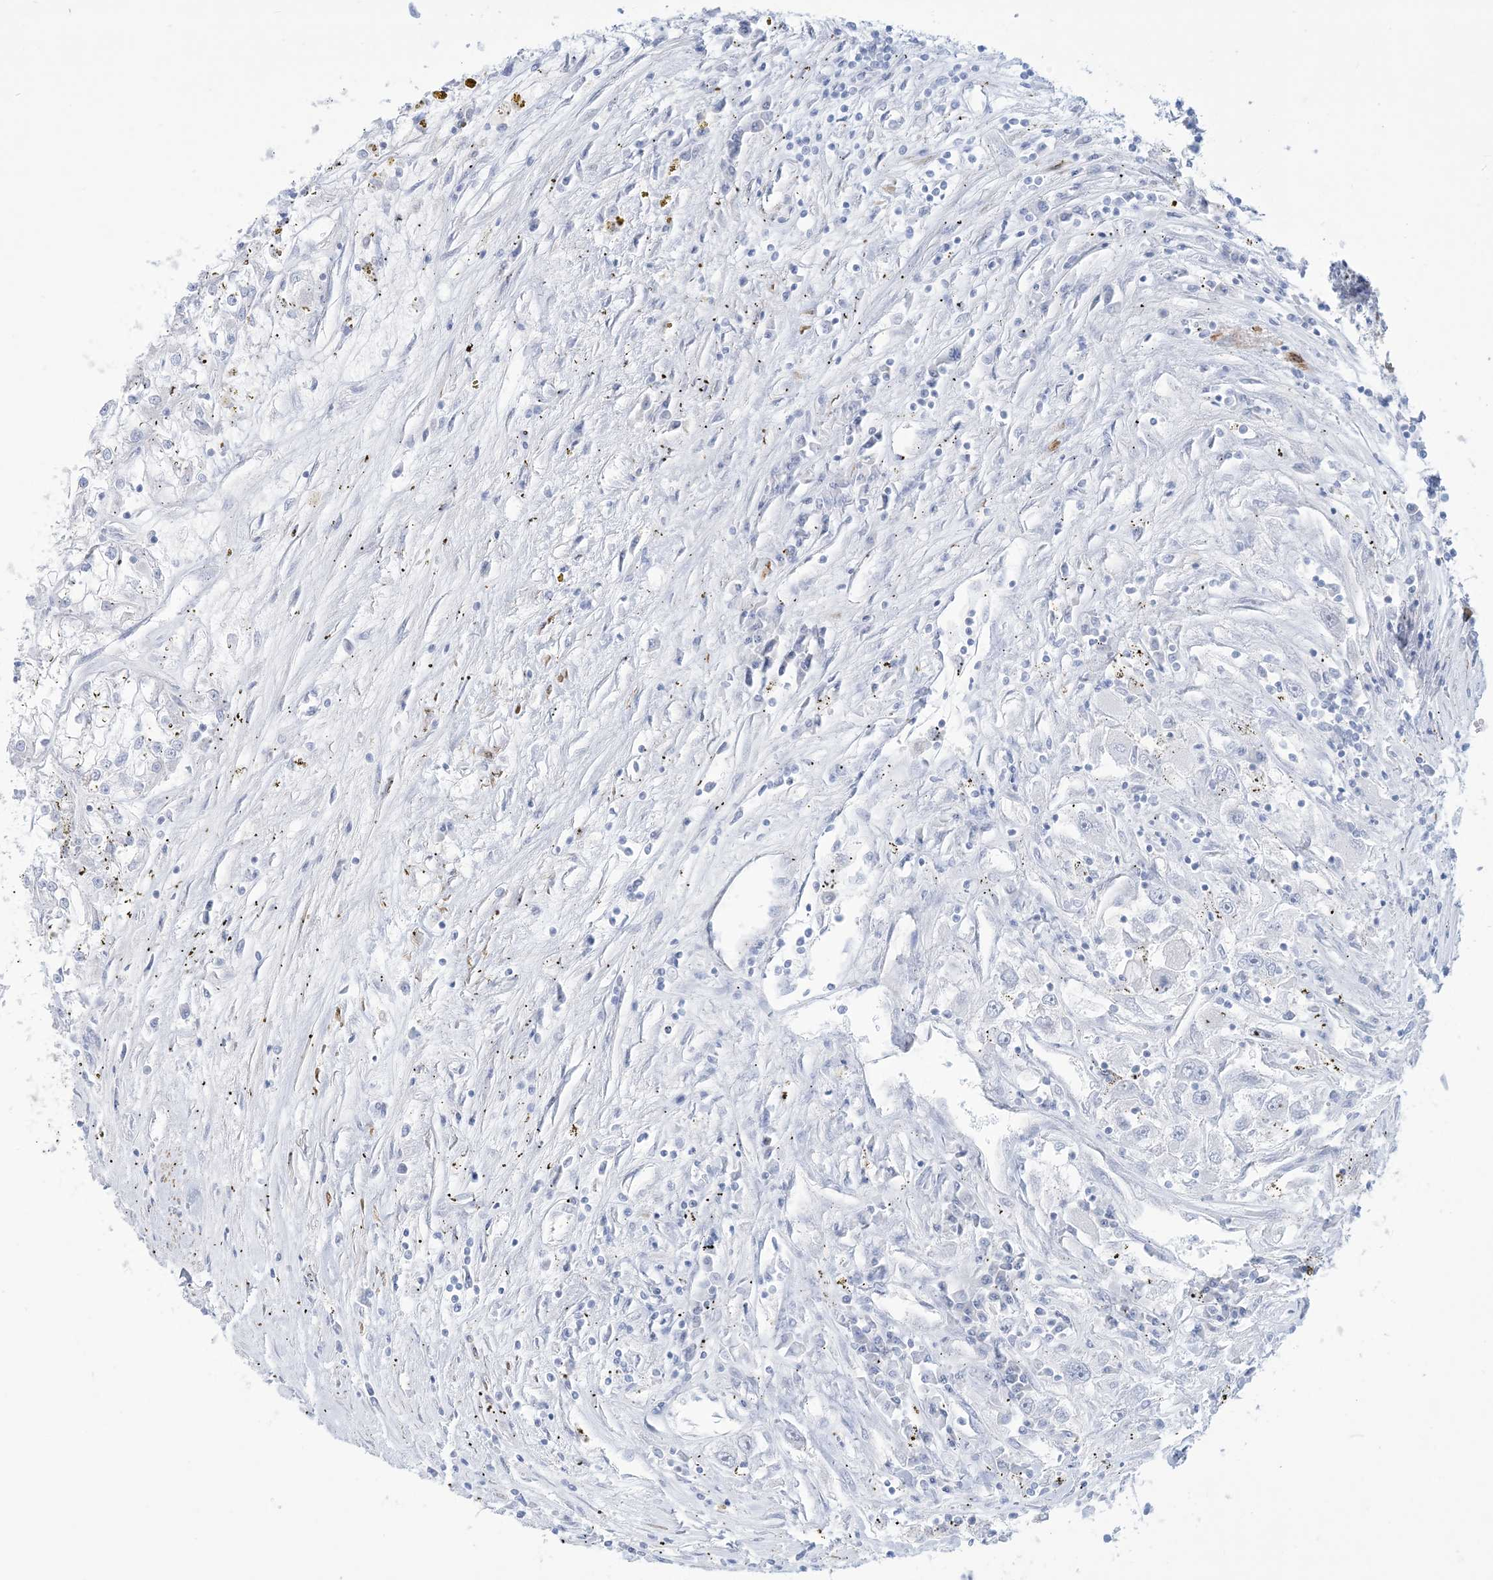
{"staining": {"intensity": "negative", "quantity": "none", "location": "none"}, "tissue": "renal cancer", "cell_type": "Tumor cells", "image_type": "cancer", "snomed": [{"axis": "morphology", "description": "Adenocarcinoma, NOS"}, {"axis": "topography", "description": "Kidney"}], "caption": "A micrograph of adenocarcinoma (renal) stained for a protein displays no brown staining in tumor cells.", "gene": "MARS2", "patient": {"sex": "female", "age": 52}}